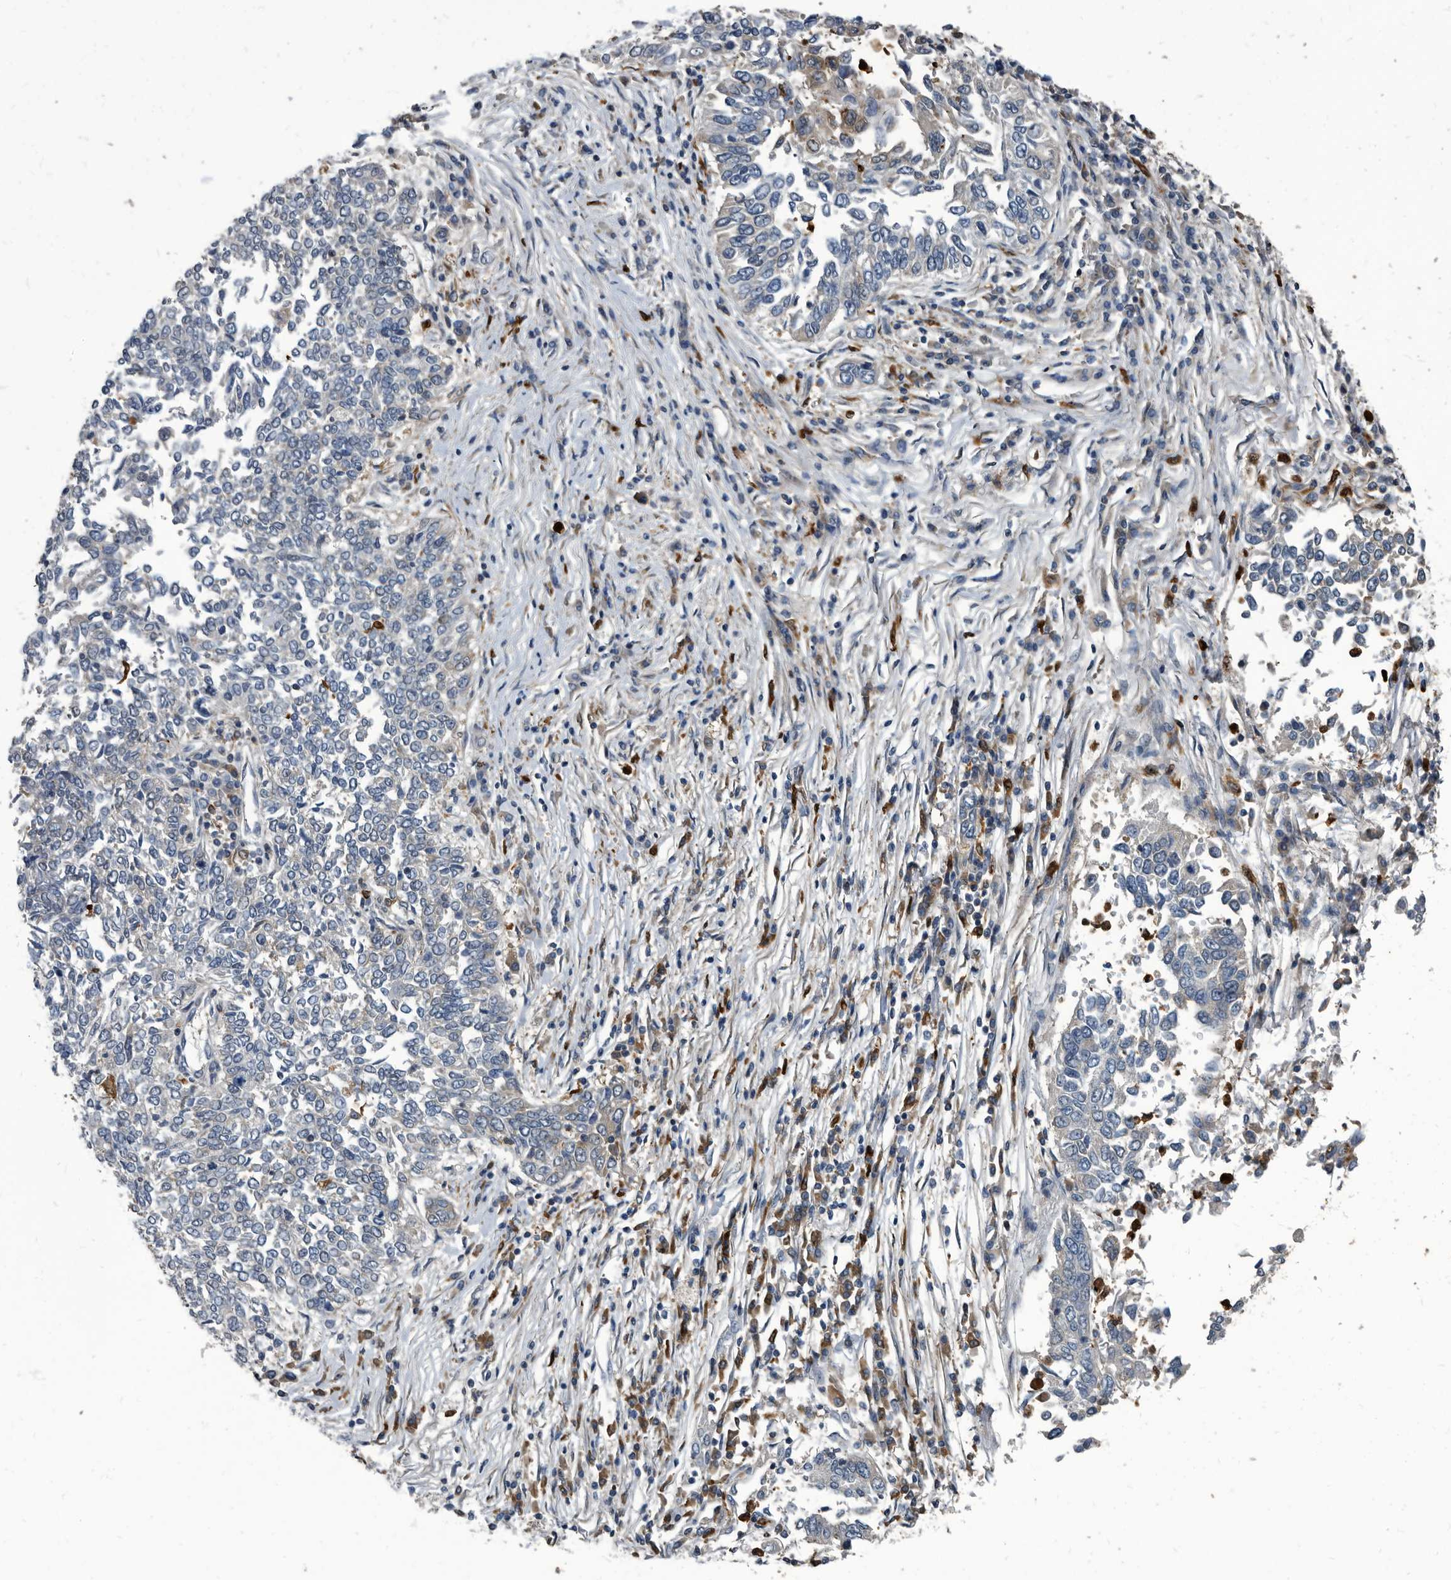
{"staining": {"intensity": "negative", "quantity": "none", "location": "none"}, "tissue": "lung cancer", "cell_type": "Tumor cells", "image_type": "cancer", "snomed": [{"axis": "morphology", "description": "Normal tissue, NOS"}, {"axis": "morphology", "description": "Squamous cell carcinoma, NOS"}, {"axis": "topography", "description": "Cartilage tissue"}, {"axis": "topography", "description": "Bronchus"}, {"axis": "topography", "description": "Lung"}, {"axis": "topography", "description": "Peripheral nerve tissue"}], "caption": "Histopathology image shows no protein positivity in tumor cells of squamous cell carcinoma (lung) tissue.", "gene": "CDV3", "patient": {"sex": "female", "age": 49}}